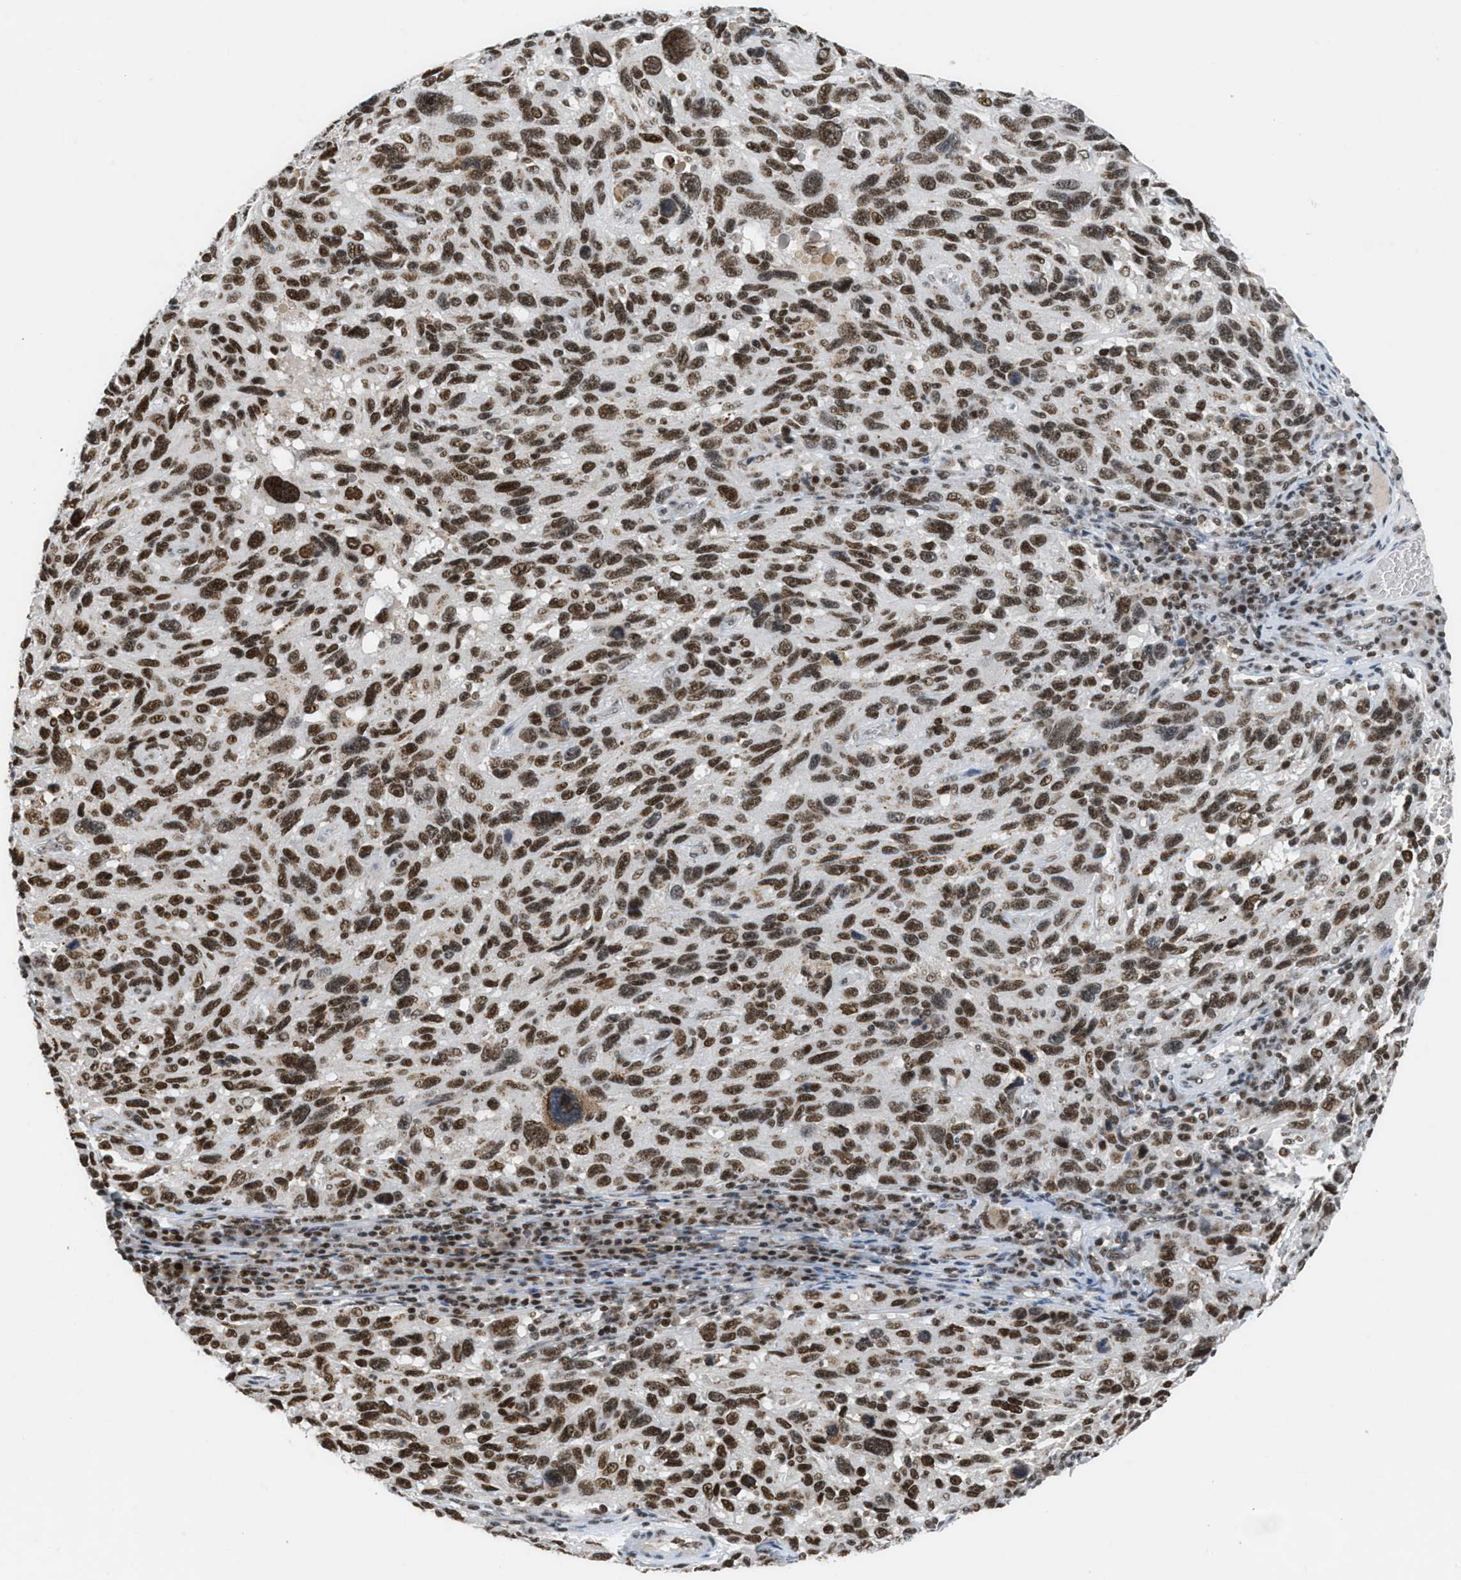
{"staining": {"intensity": "strong", "quantity": ">75%", "location": "nuclear"}, "tissue": "melanoma", "cell_type": "Tumor cells", "image_type": "cancer", "snomed": [{"axis": "morphology", "description": "Malignant melanoma, NOS"}, {"axis": "topography", "description": "Skin"}], "caption": "Brown immunohistochemical staining in melanoma displays strong nuclear expression in approximately >75% of tumor cells.", "gene": "RAD51B", "patient": {"sex": "male", "age": 53}}